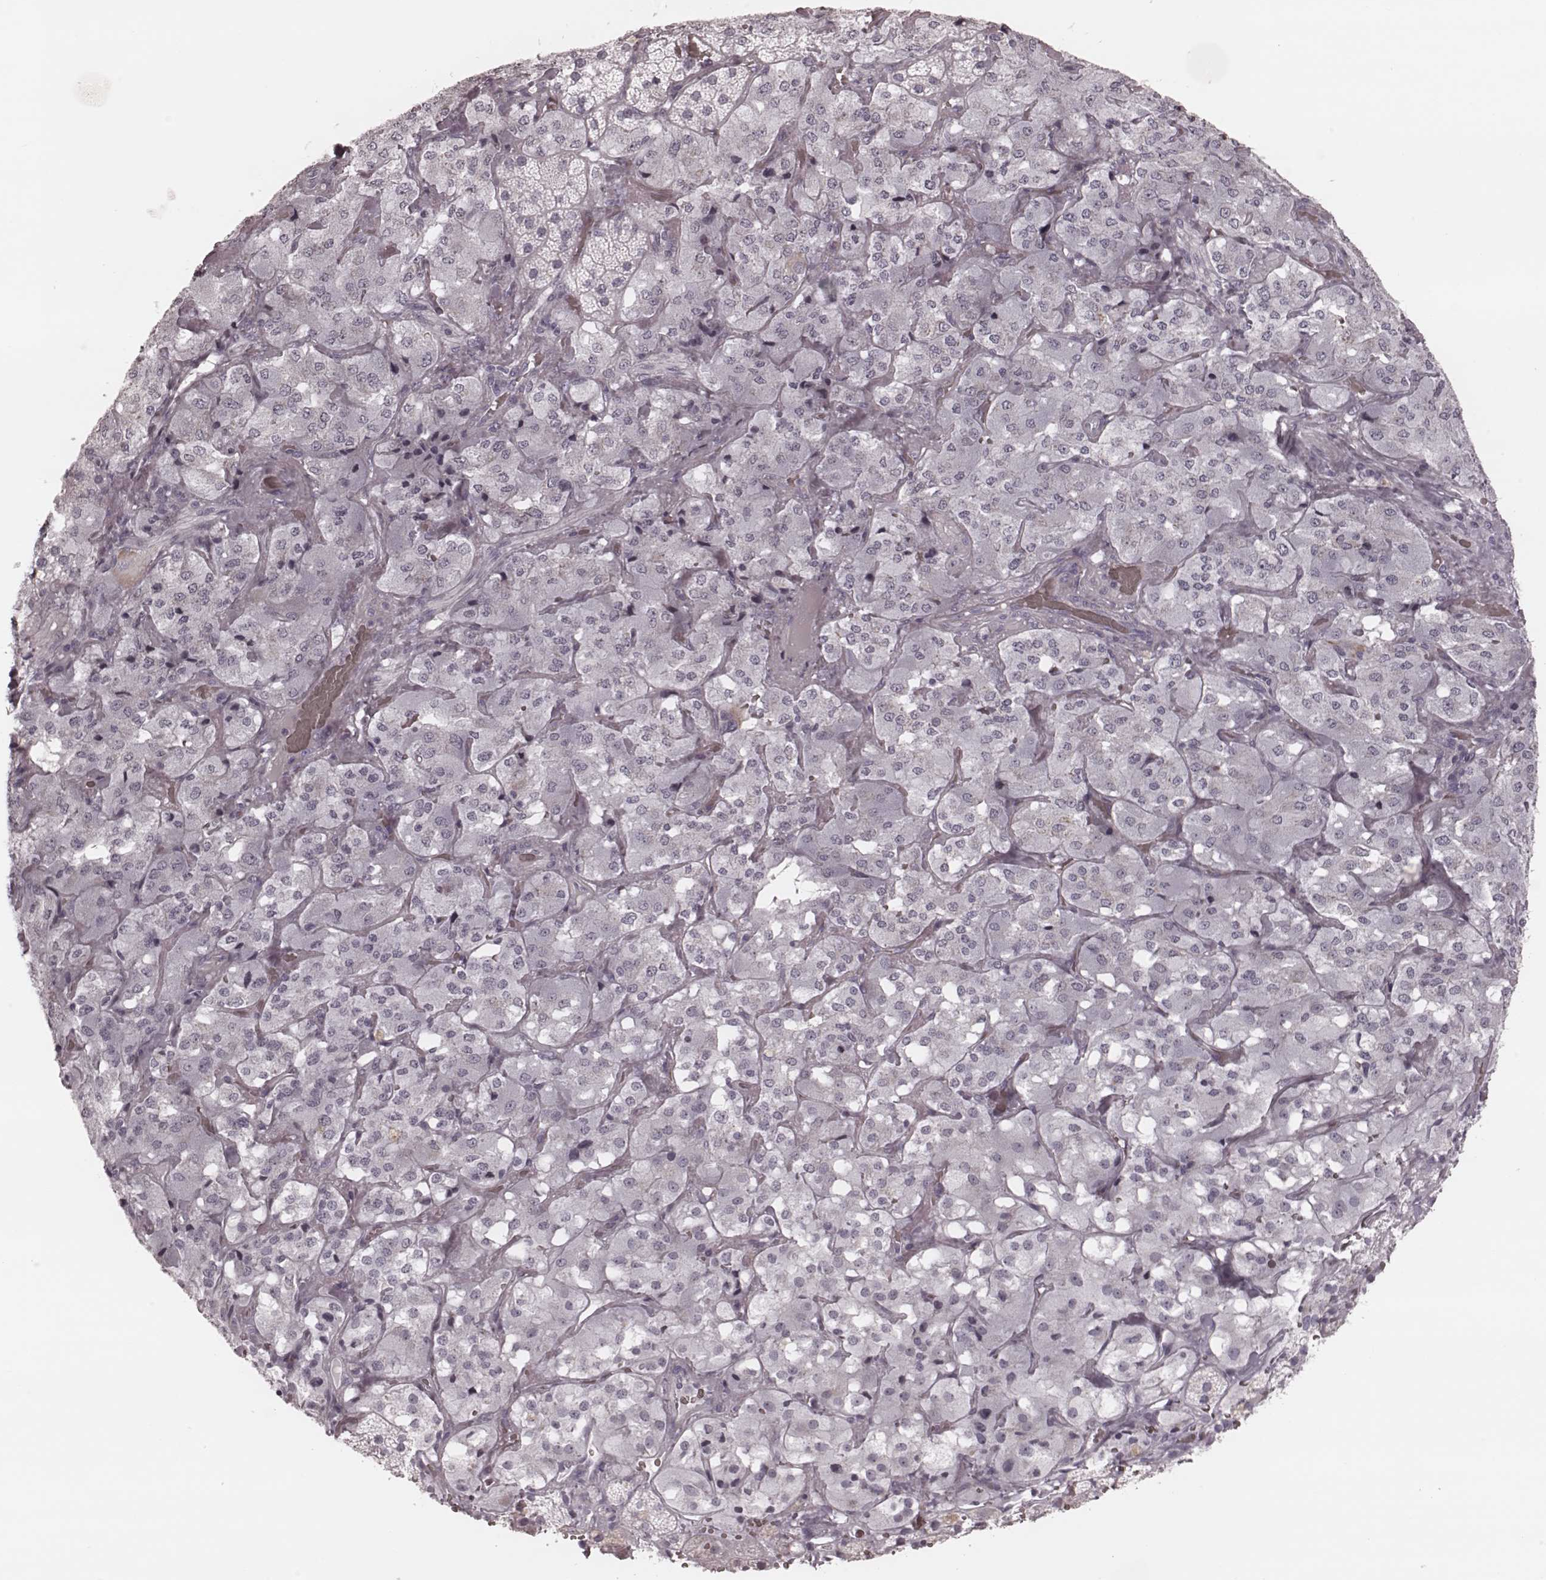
{"staining": {"intensity": "negative", "quantity": "none", "location": "none"}, "tissue": "adrenal gland", "cell_type": "Glandular cells", "image_type": "normal", "snomed": [{"axis": "morphology", "description": "Normal tissue, NOS"}, {"axis": "topography", "description": "Adrenal gland"}], "caption": "A high-resolution image shows IHC staining of benign adrenal gland, which displays no significant positivity in glandular cells.", "gene": "KRT74", "patient": {"sex": "male", "age": 57}}